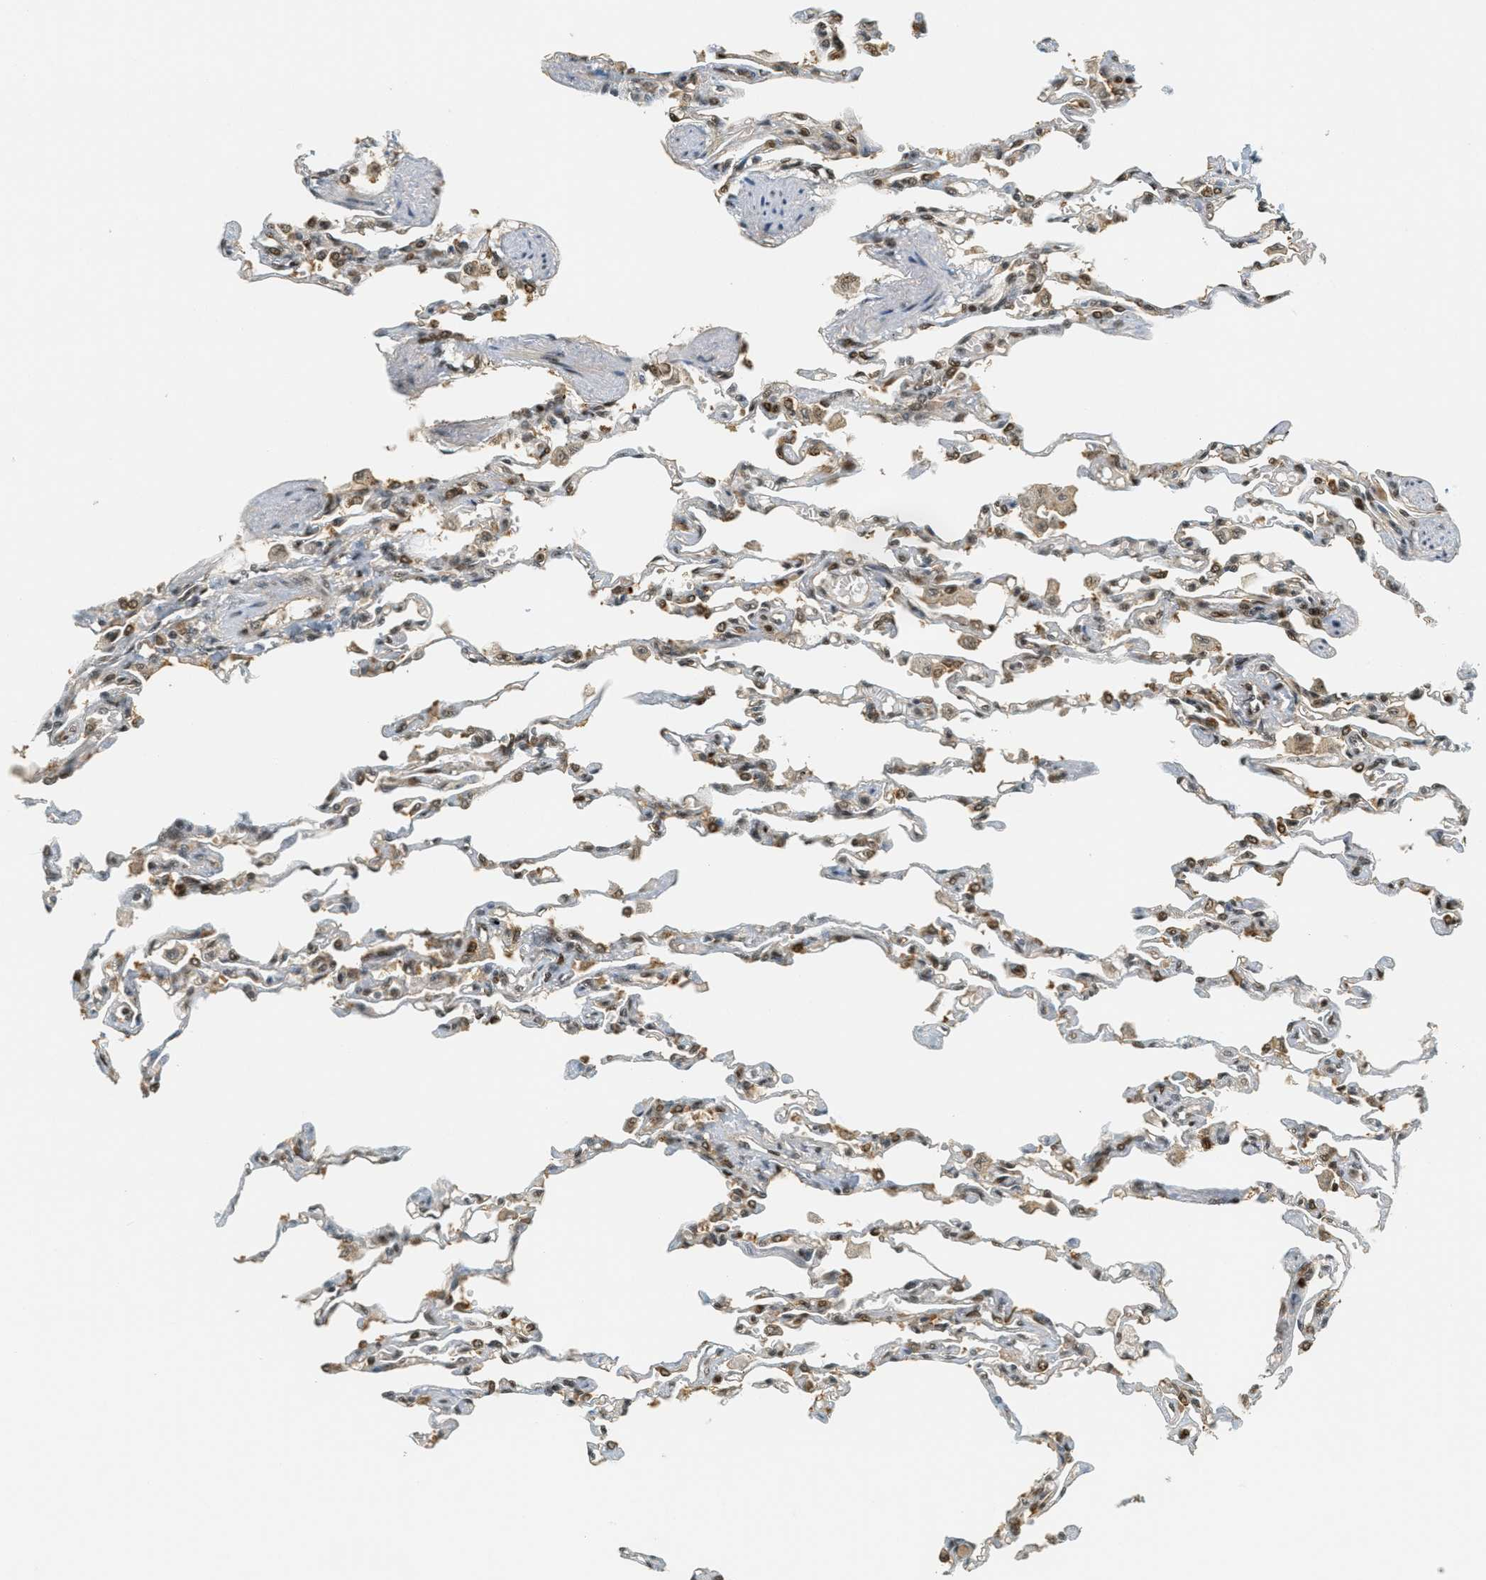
{"staining": {"intensity": "moderate", "quantity": "25%-75%", "location": "cytoplasmic/membranous,nuclear"}, "tissue": "lung", "cell_type": "Alveolar cells", "image_type": "normal", "snomed": [{"axis": "morphology", "description": "Normal tissue, NOS"}, {"axis": "topography", "description": "Lung"}], "caption": "Normal lung exhibits moderate cytoplasmic/membranous,nuclear positivity in approximately 25%-75% of alveolar cells, visualized by immunohistochemistry. The protein of interest is shown in brown color, while the nuclei are stained blue.", "gene": "FOXM1", "patient": {"sex": "male", "age": 21}}